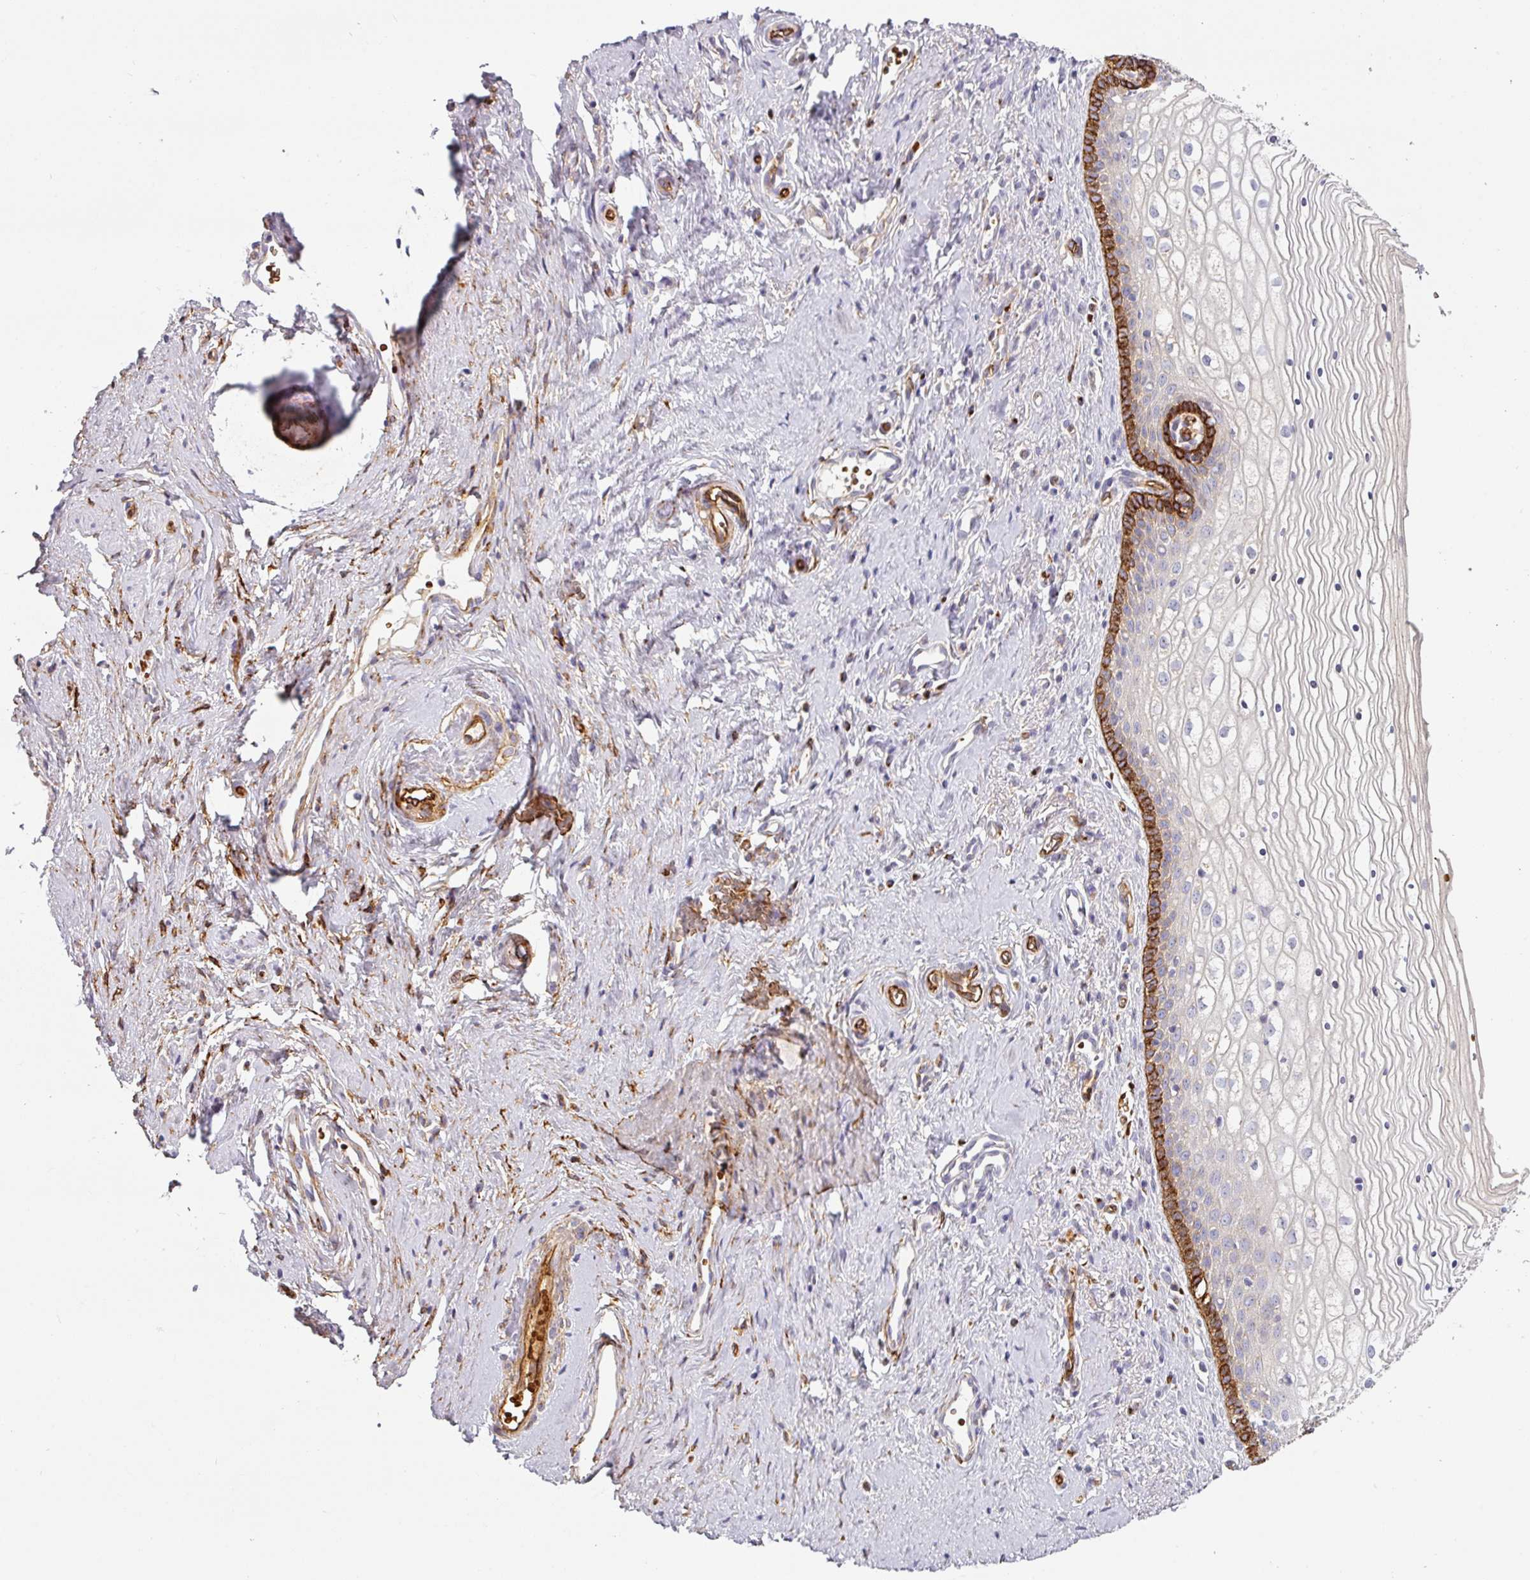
{"staining": {"intensity": "strong", "quantity": "25%-75%", "location": "cytoplasmic/membranous"}, "tissue": "vagina", "cell_type": "Squamous epithelial cells", "image_type": "normal", "snomed": [{"axis": "morphology", "description": "Normal tissue, NOS"}, {"axis": "topography", "description": "Vagina"}], "caption": "Immunohistochemical staining of benign human vagina displays high levels of strong cytoplasmic/membranous expression in approximately 25%-75% of squamous epithelial cells. Nuclei are stained in blue.", "gene": "PRODH2", "patient": {"sex": "female", "age": 59}}